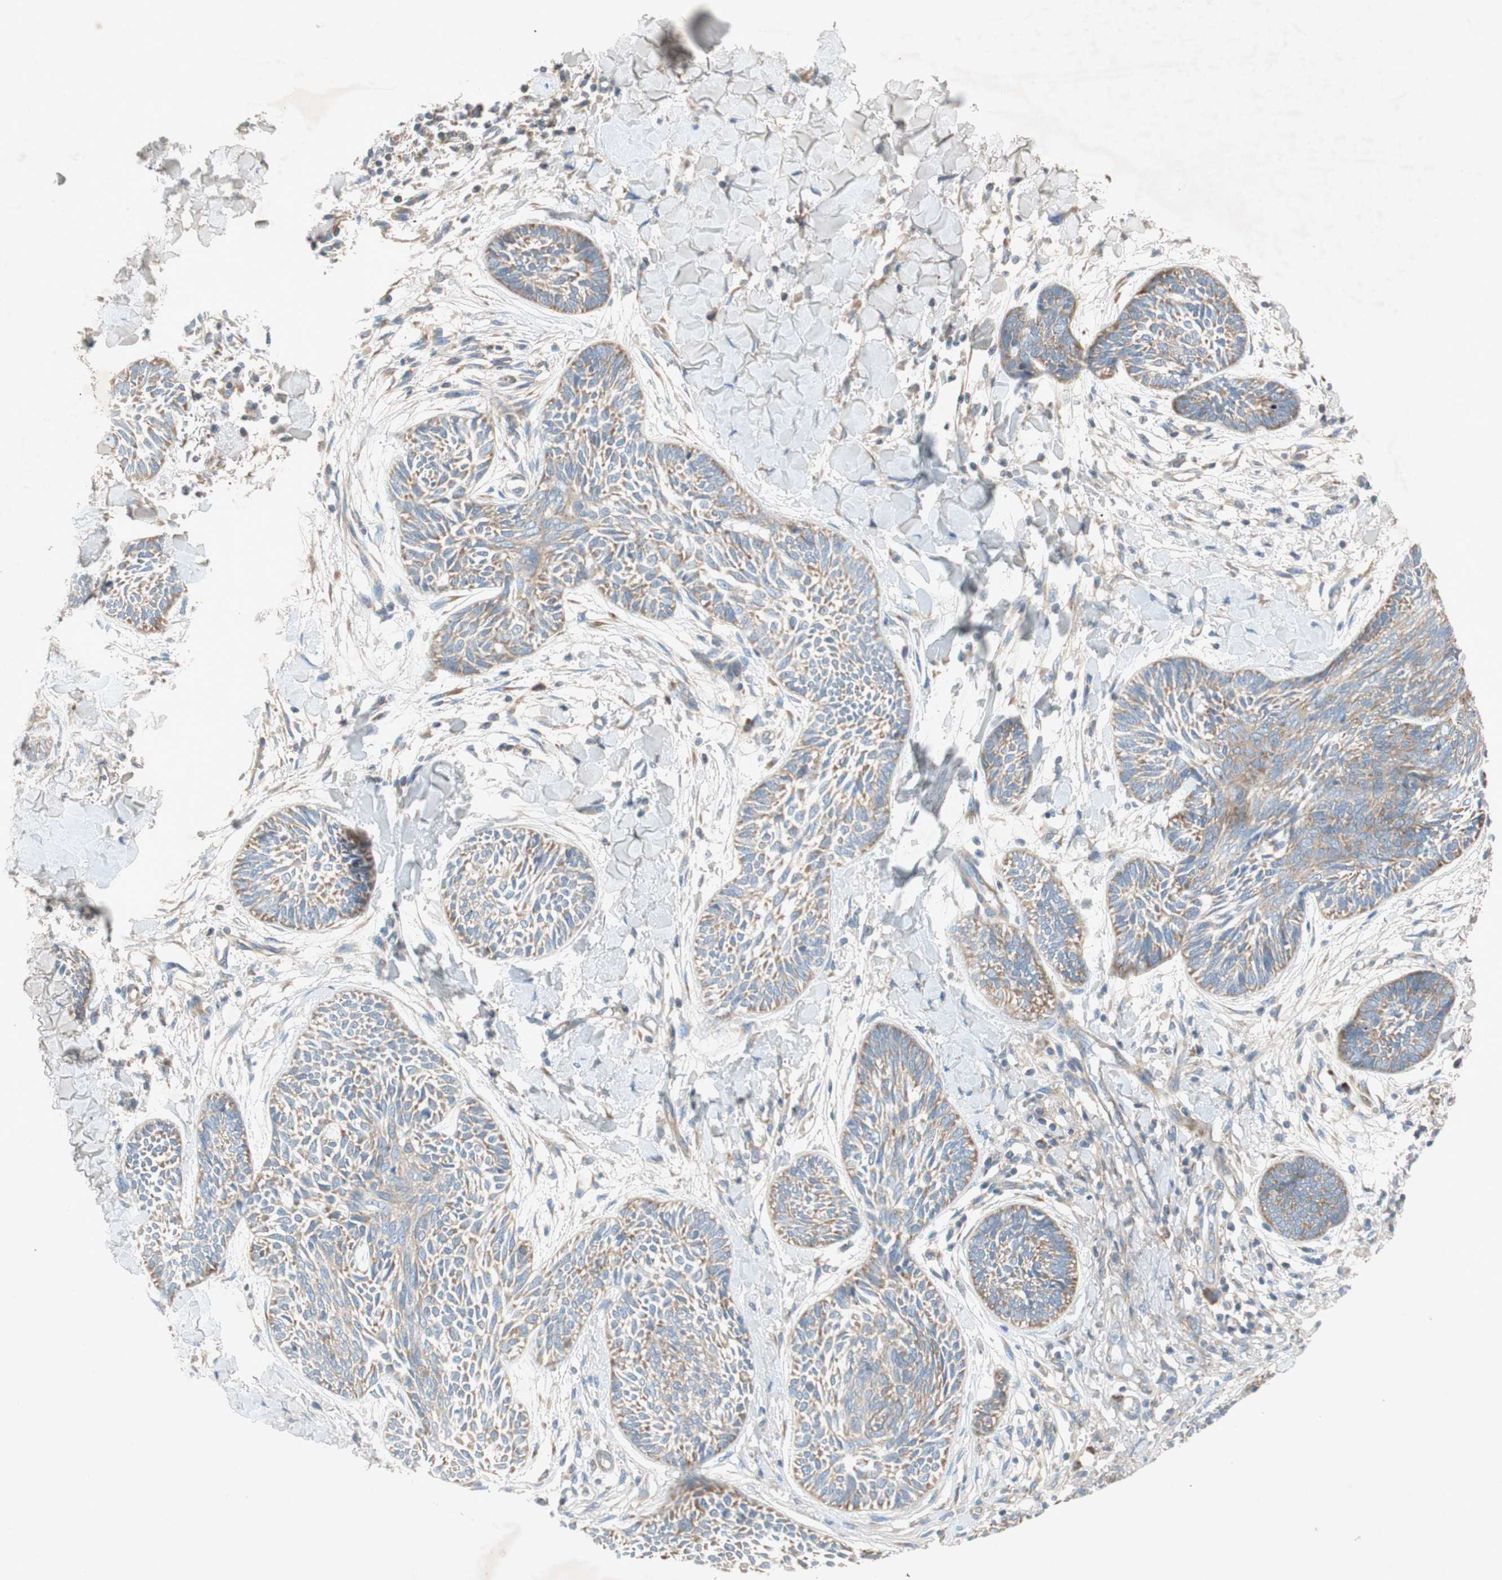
{"staining": {"intensity": "moderate", "quantity": ">75%", "location": "cytoplasmic/membranous"}, "tissue": "skin cancer", "cell_type": "Tumor cells", "image_type": "cancer", "snomed": [{"axis": "morphology", "description": "Papilloma, NOS"}, {"axis": "morphology", "description": "Basal cell carcinoma"}, {"axis": "topography", "description": "Skin"}], "caption": "Brown immunohistochemical staining in skin papilloma exhibits moderate cytoplasmic/membranous staining in about >75% of tumor cells. Nuclei are stained in blue.", "gene": "RPL23", "patient": {"sex": "male", "age": 87}}